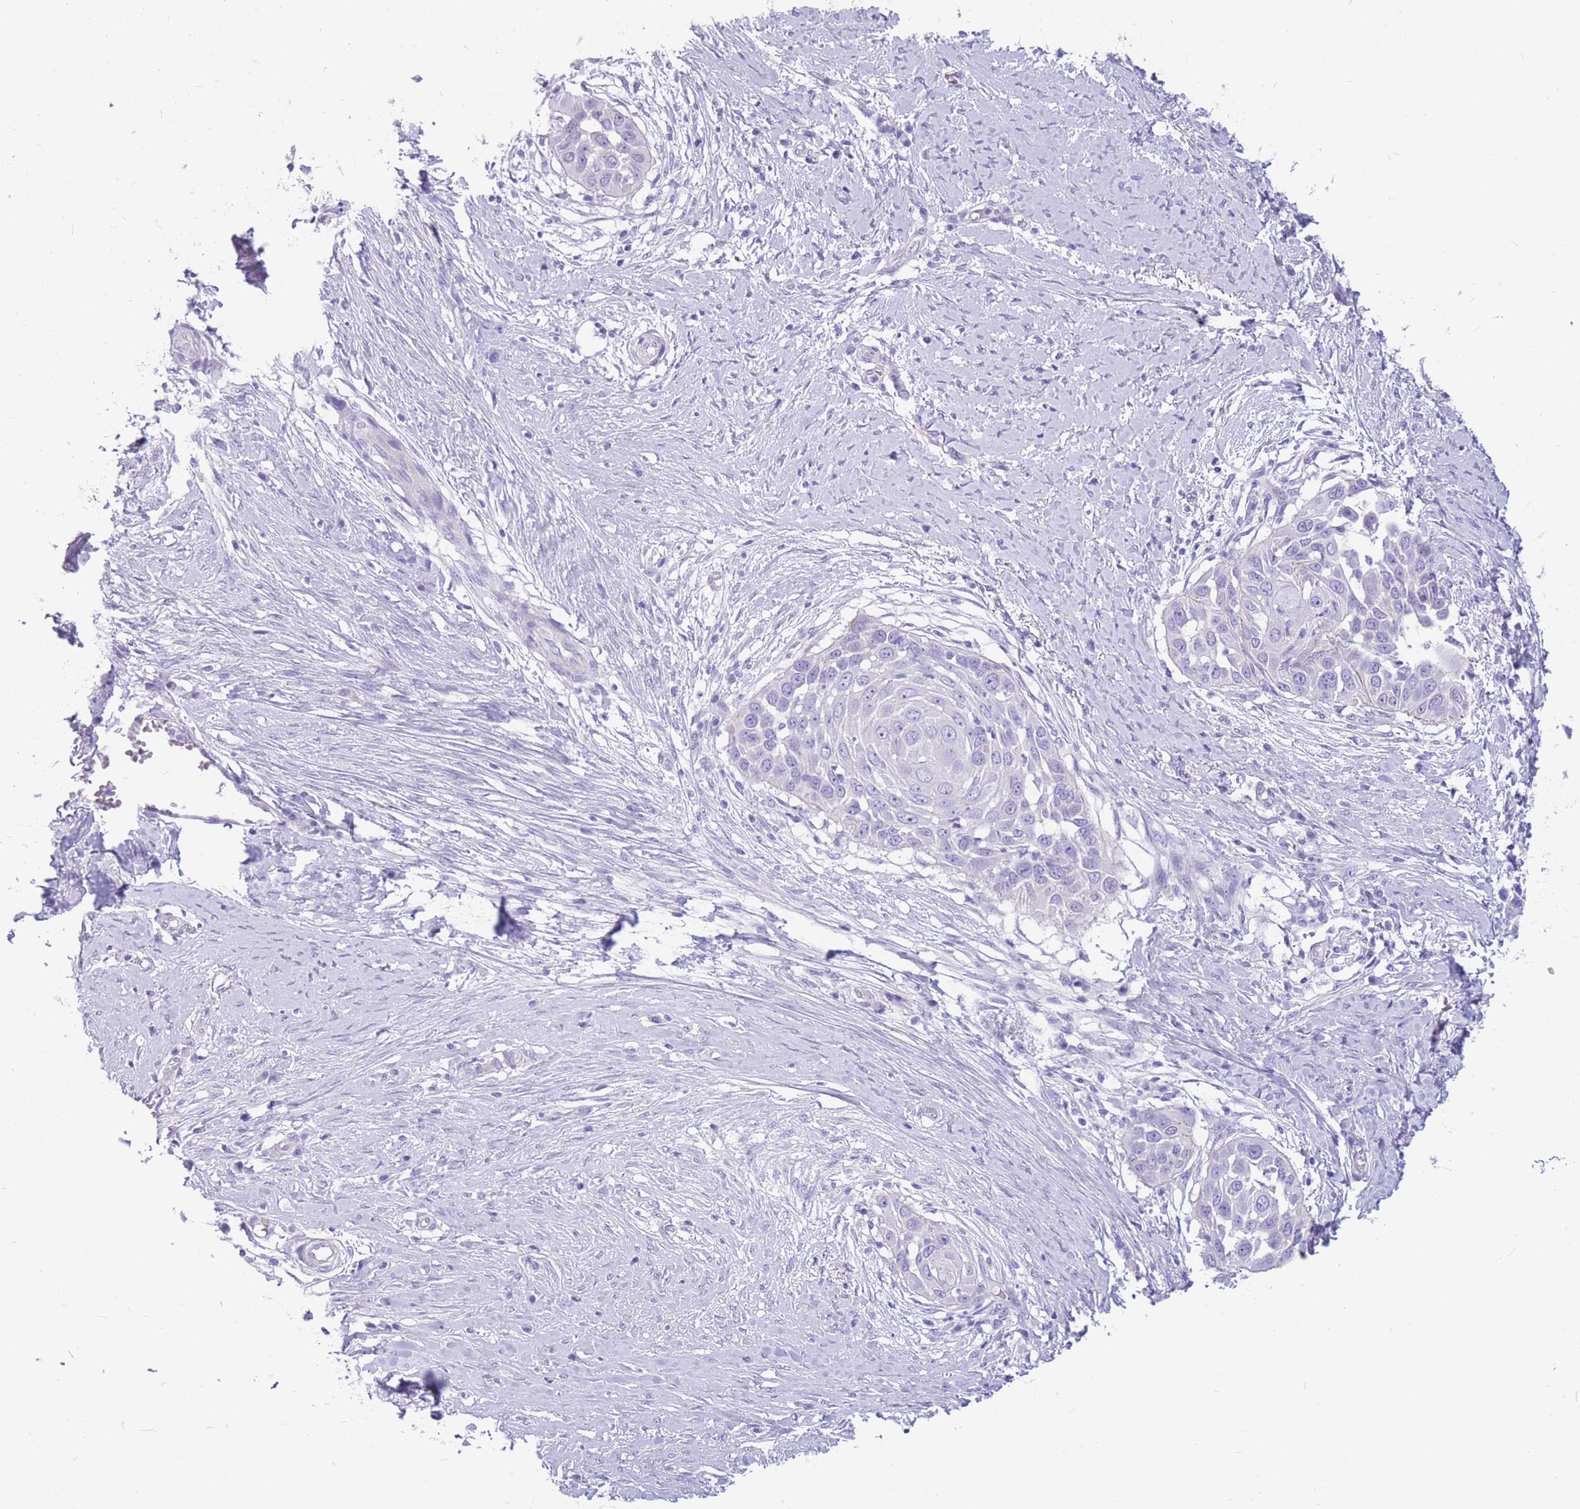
{"staining": {"intensity": "negative", "quantity": "none", "location": "none"}, "tissue": "skin cancer", "cell_type": "Tumor cells", "image_type": "cancer", "snomed": [{"axis": "morphology", "description": "Squamous cell carcinoma, NOS"}, {"axis": "topography", "description": "Skin"}], "caption": "High magnification brightfield microscopy of skin cancer (squamous cell carcinoma) stained with DAB (3,3'-diaminobenzidine) (brown) and counterstained with hematoxylin (blue): tumor cells show no significant positivity. Nuclei are stained in blue.", "gene": "ZNF311", "patient": {"sex": "female", "age": 44}}